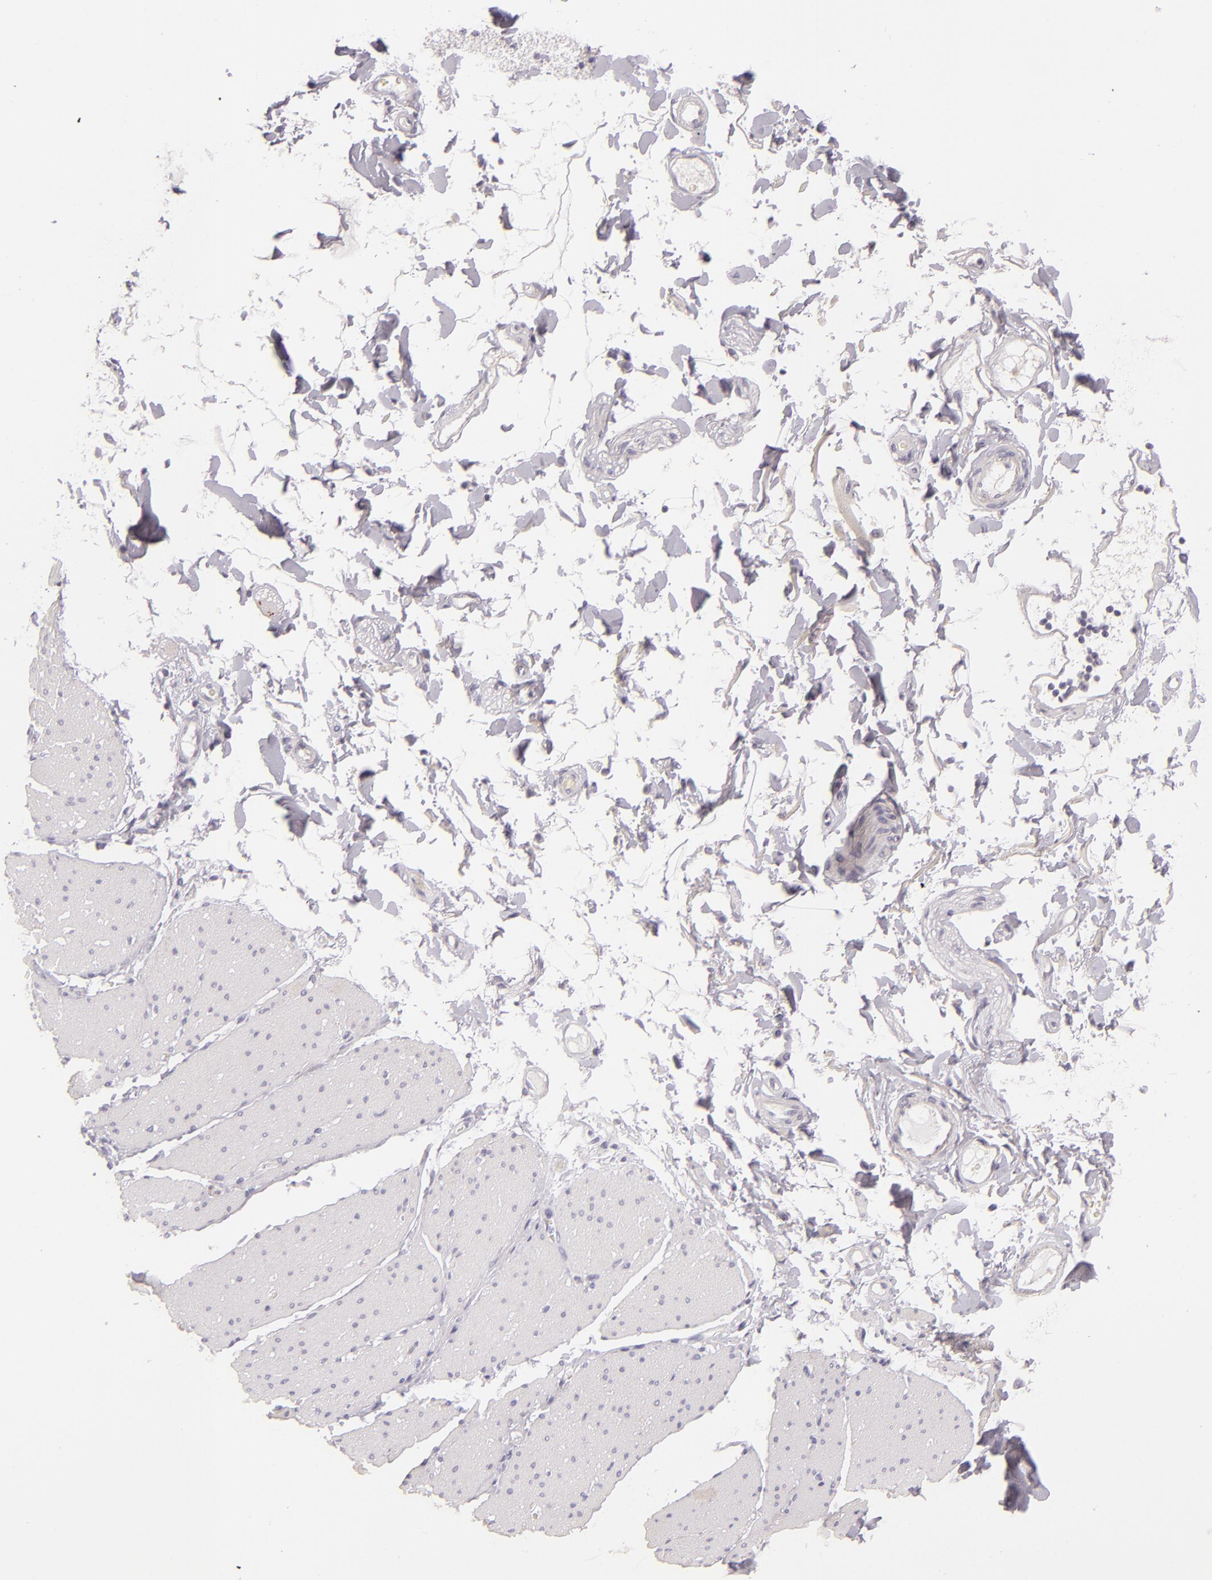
{"staining": {"intensity": "negative", "quantity": "none", "location": "none"}, "tissue": "adipose tissue", "cell_type": "Adipocytes", "image_type": "normal", "snomed": [{"axis": "morphology", "description": "Normal tissue, NOS"}, {"axis": "topography", "description": "Duodenum"}], "caption": "The immunohistochemistry histopathology image has no significant expression in adipocytes of adipose tissue.", "gene": "FAM181A", "patient": {"sex": "male", "age": 63}}